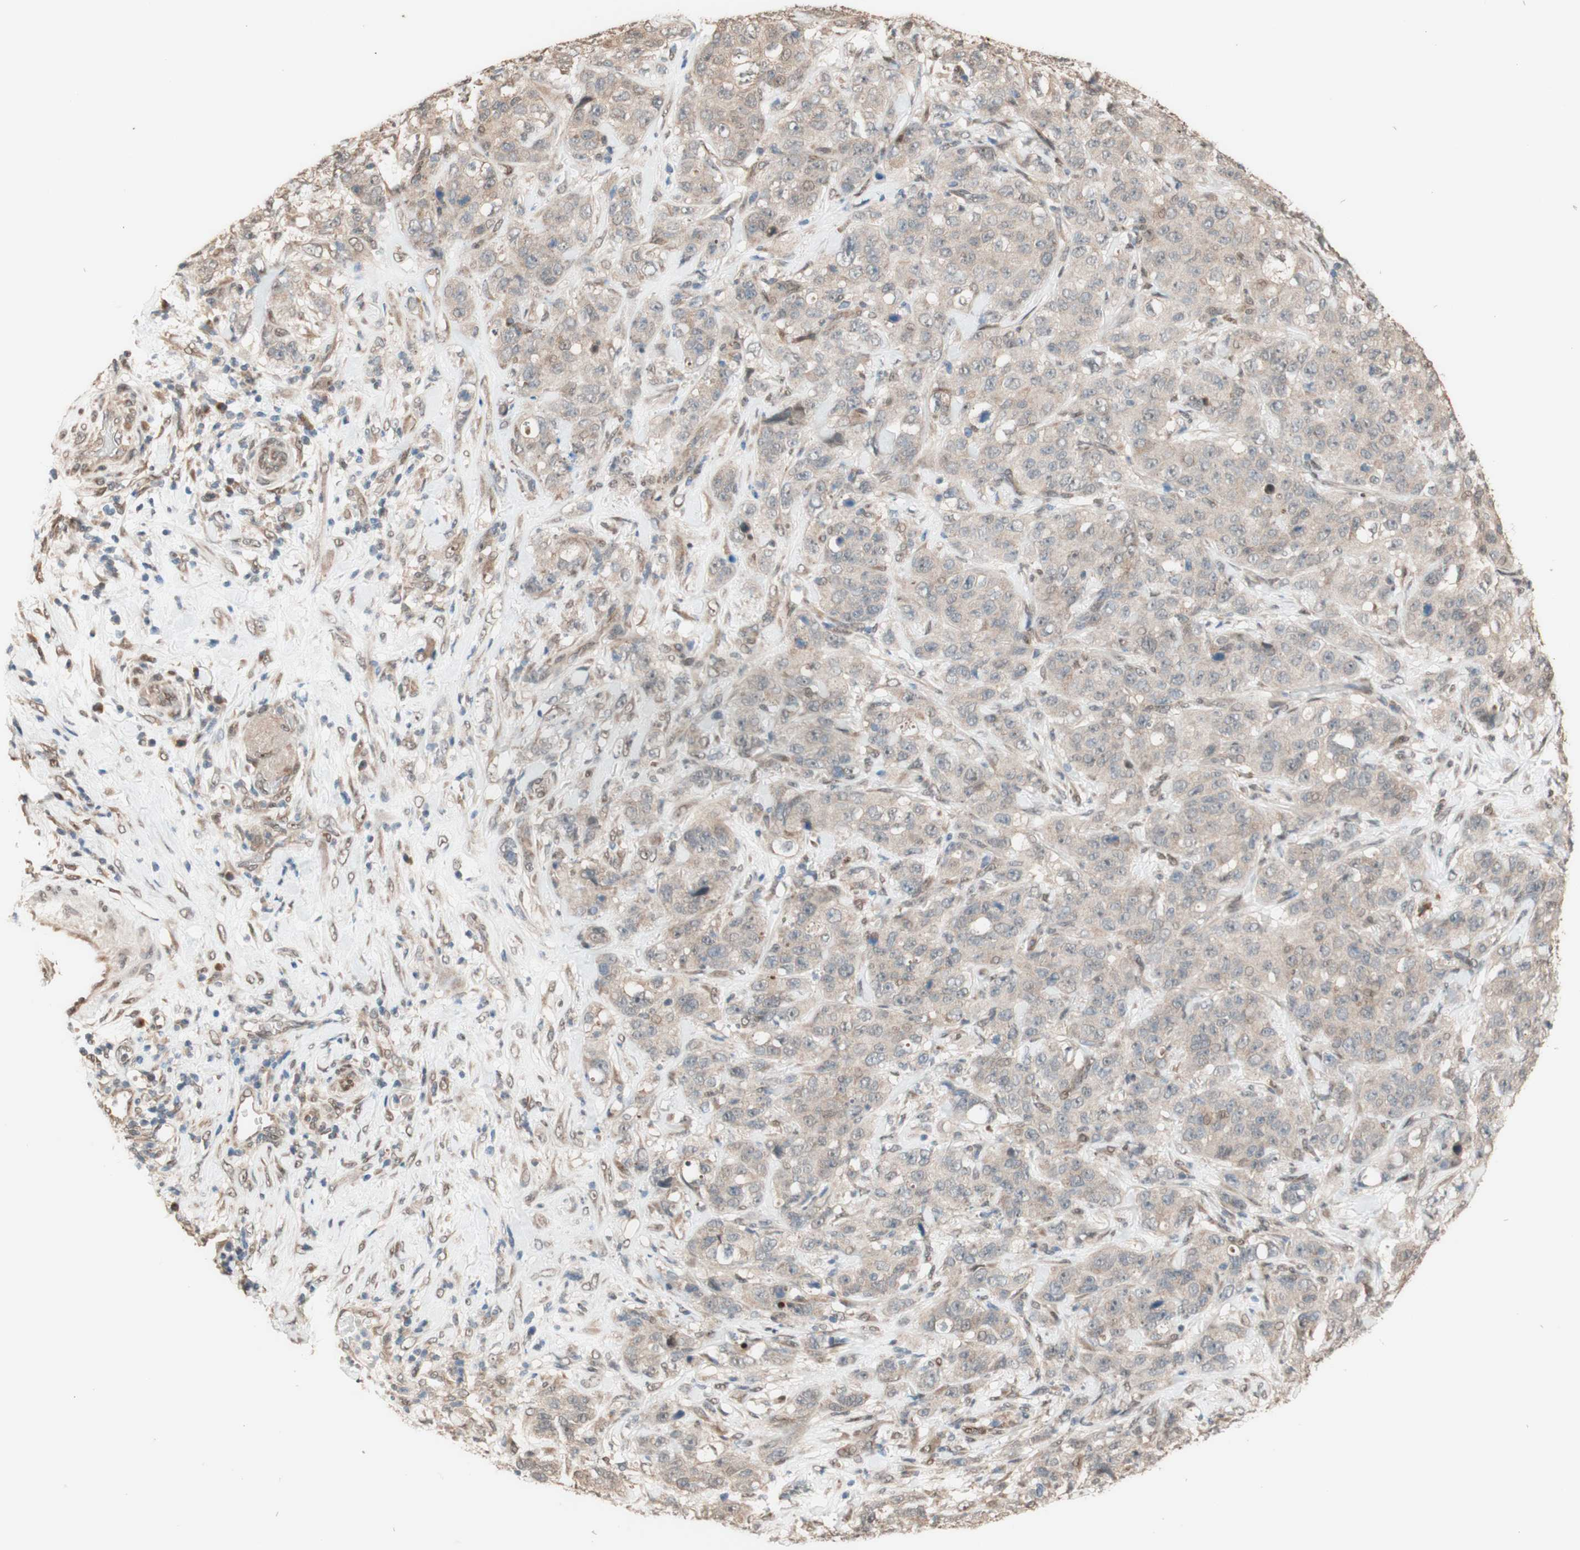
{"staining": {"intensity": "weak", "quantity": ">75%", "location": "cytoplasmic/membranous"}, "tissue": "stomach cancer", "cell_type": "Tumor cells", "image_type": "cancer", "snomed": [{"axis": "morphology", "description": "Adenocarcinoma, NOS"}, {"axis": "topography", "description": "Stomach"}], "caption": "The photomicrograph shows immunohistochemical staining of stomach cancer. There is weak cytoplasmic/membranous positivity is identified in approximately >75% of tumor cells.", "gene": "CCNC", "patient": {"sex": "male", "age": 48}}